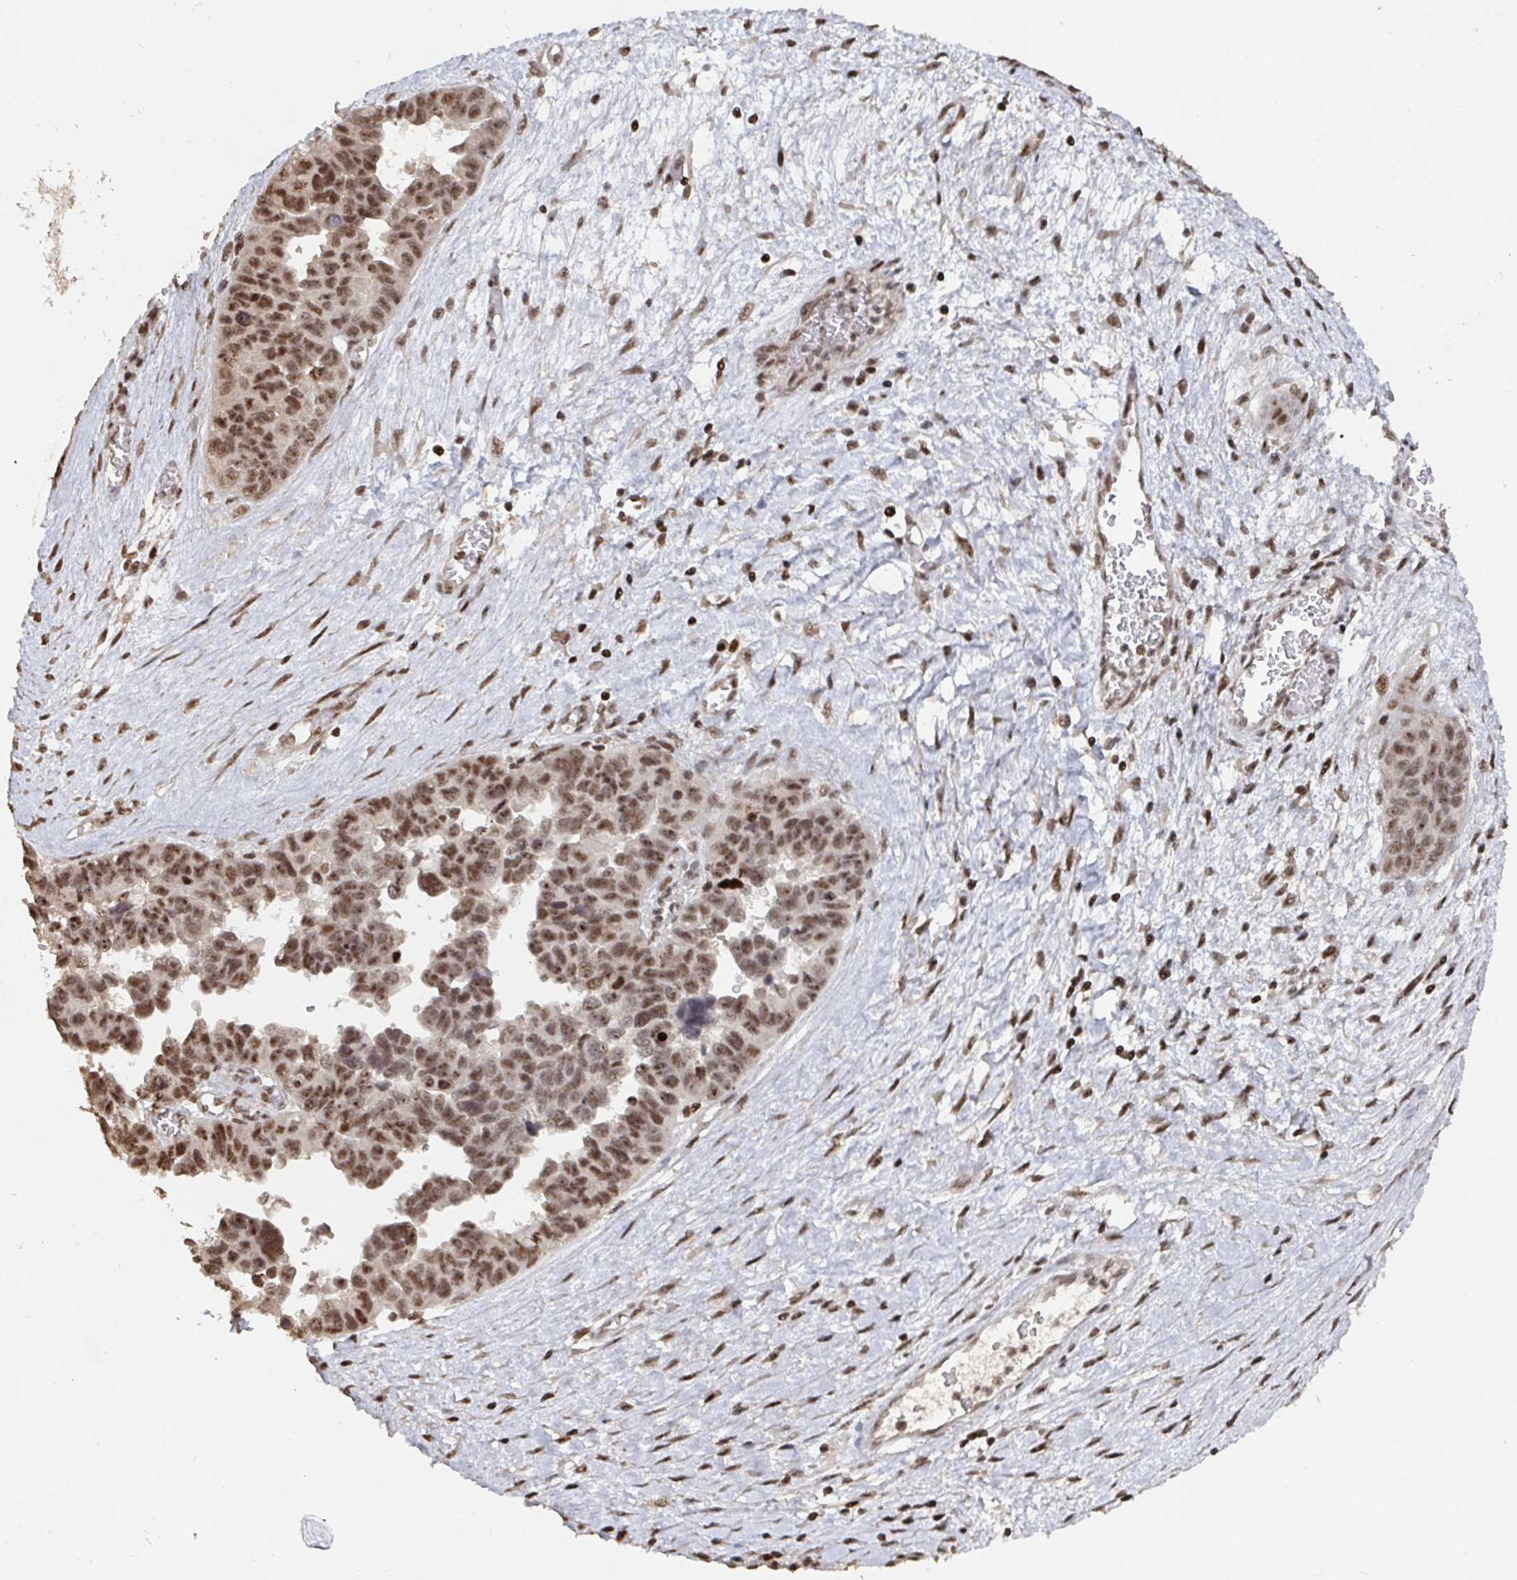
{"staining": {"intensity": "moderate", "quantity": ">75%", "location": "nuclear"}, "tissue": "ovarian cancer", "cell_type": "Tumor cells", "image_type": "cancer", "snomed": [{"axis": "morphology", "description": "Cystadenocarcinoma, serous, NOS"}, {"axis": "topography", "description": "Ovary"}], "caption": "A brown stain shows moderate nuclear staining of a protein in human ovarian cancer tumor cells. The staining is performed using DAB (3,3'-diaminobenzidine) brown chromogen to label protein expression. The nuclei are counter-stained blue using hematoxylin.", "gene": "ZDHHC12", "patient": {"sex": "female", "age": 64}}